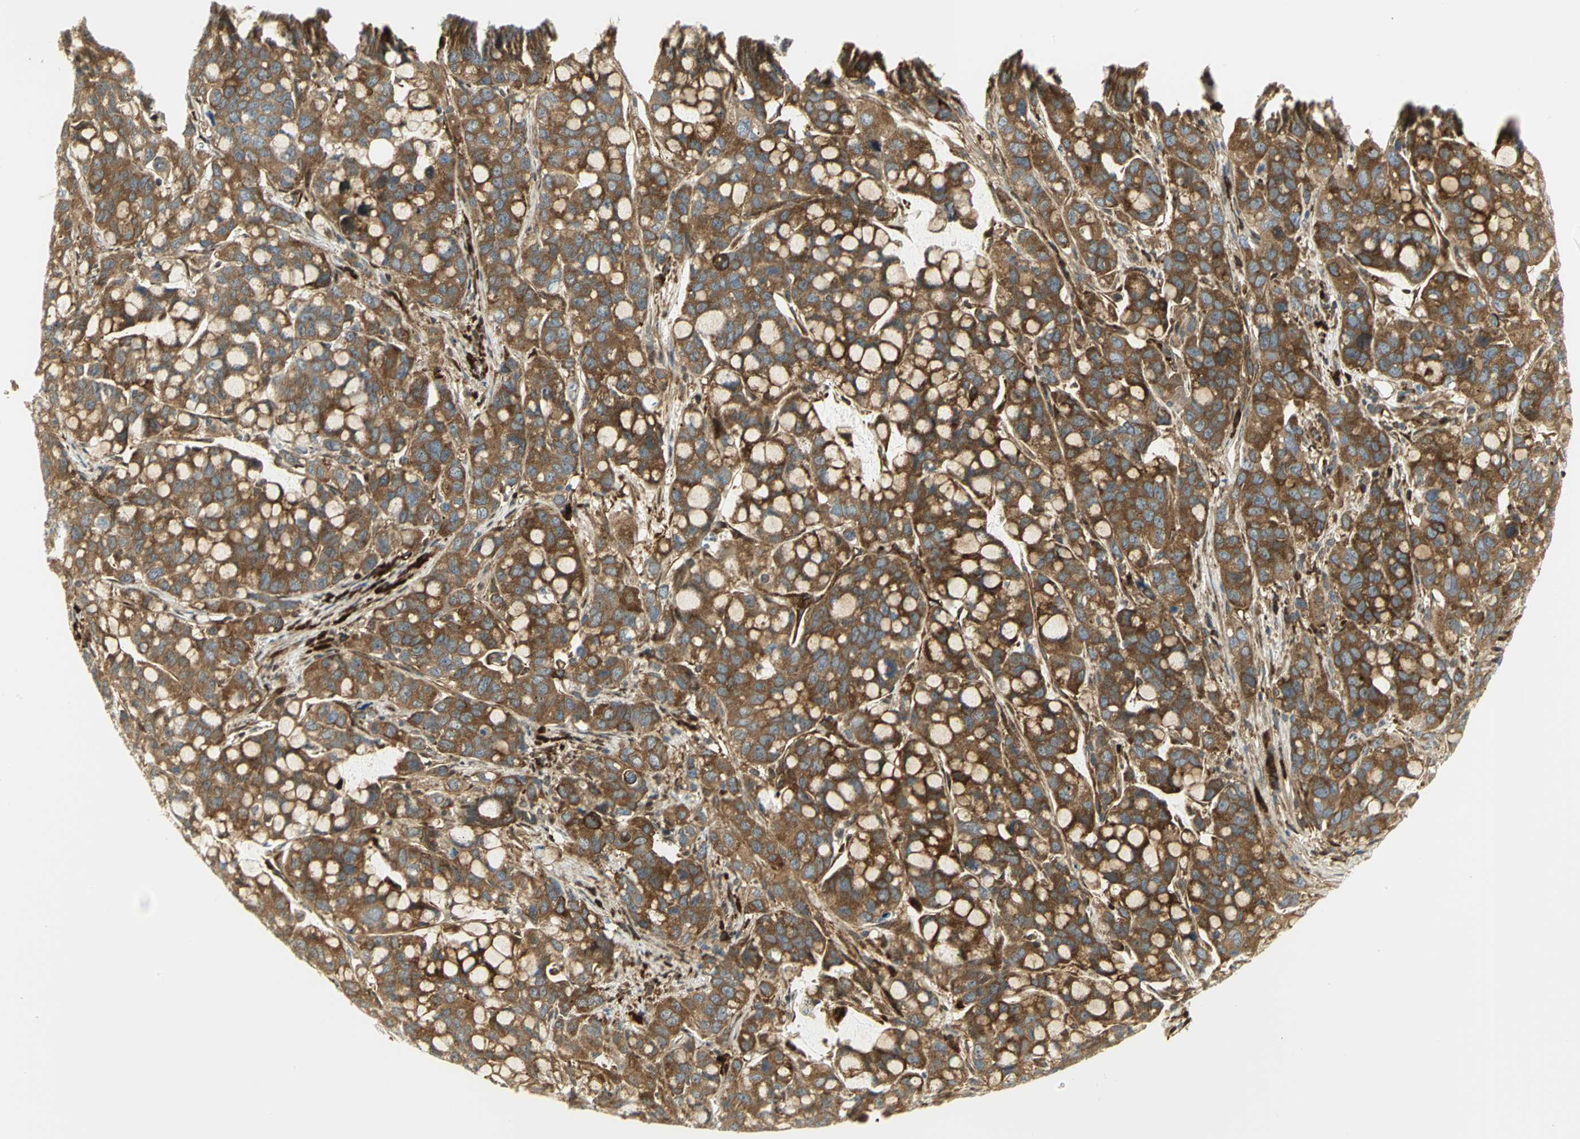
{"staining": {"intensity": "strong", "quantity": ">75%", "location": "cytoplasmic/membranous"}, "tissue": "stomach cancer", "cell_type": "Tumor cells", "image_type": "cancer", "snomed": [{"axis": "morphology", "description": "Adenocarcinoma, NOS"}, {"axis": "topography", "description": "Stomach, lower"}], "caption": "DAB (3,3'-diaminobenzidine) immunohistochemical staining of stomach cancer shows strong cytoplasmic/membranous protein staining in approximately >75% of tumor cells.", "gene": "EEA1", "patient": {"sex": "male", "age": 84}}